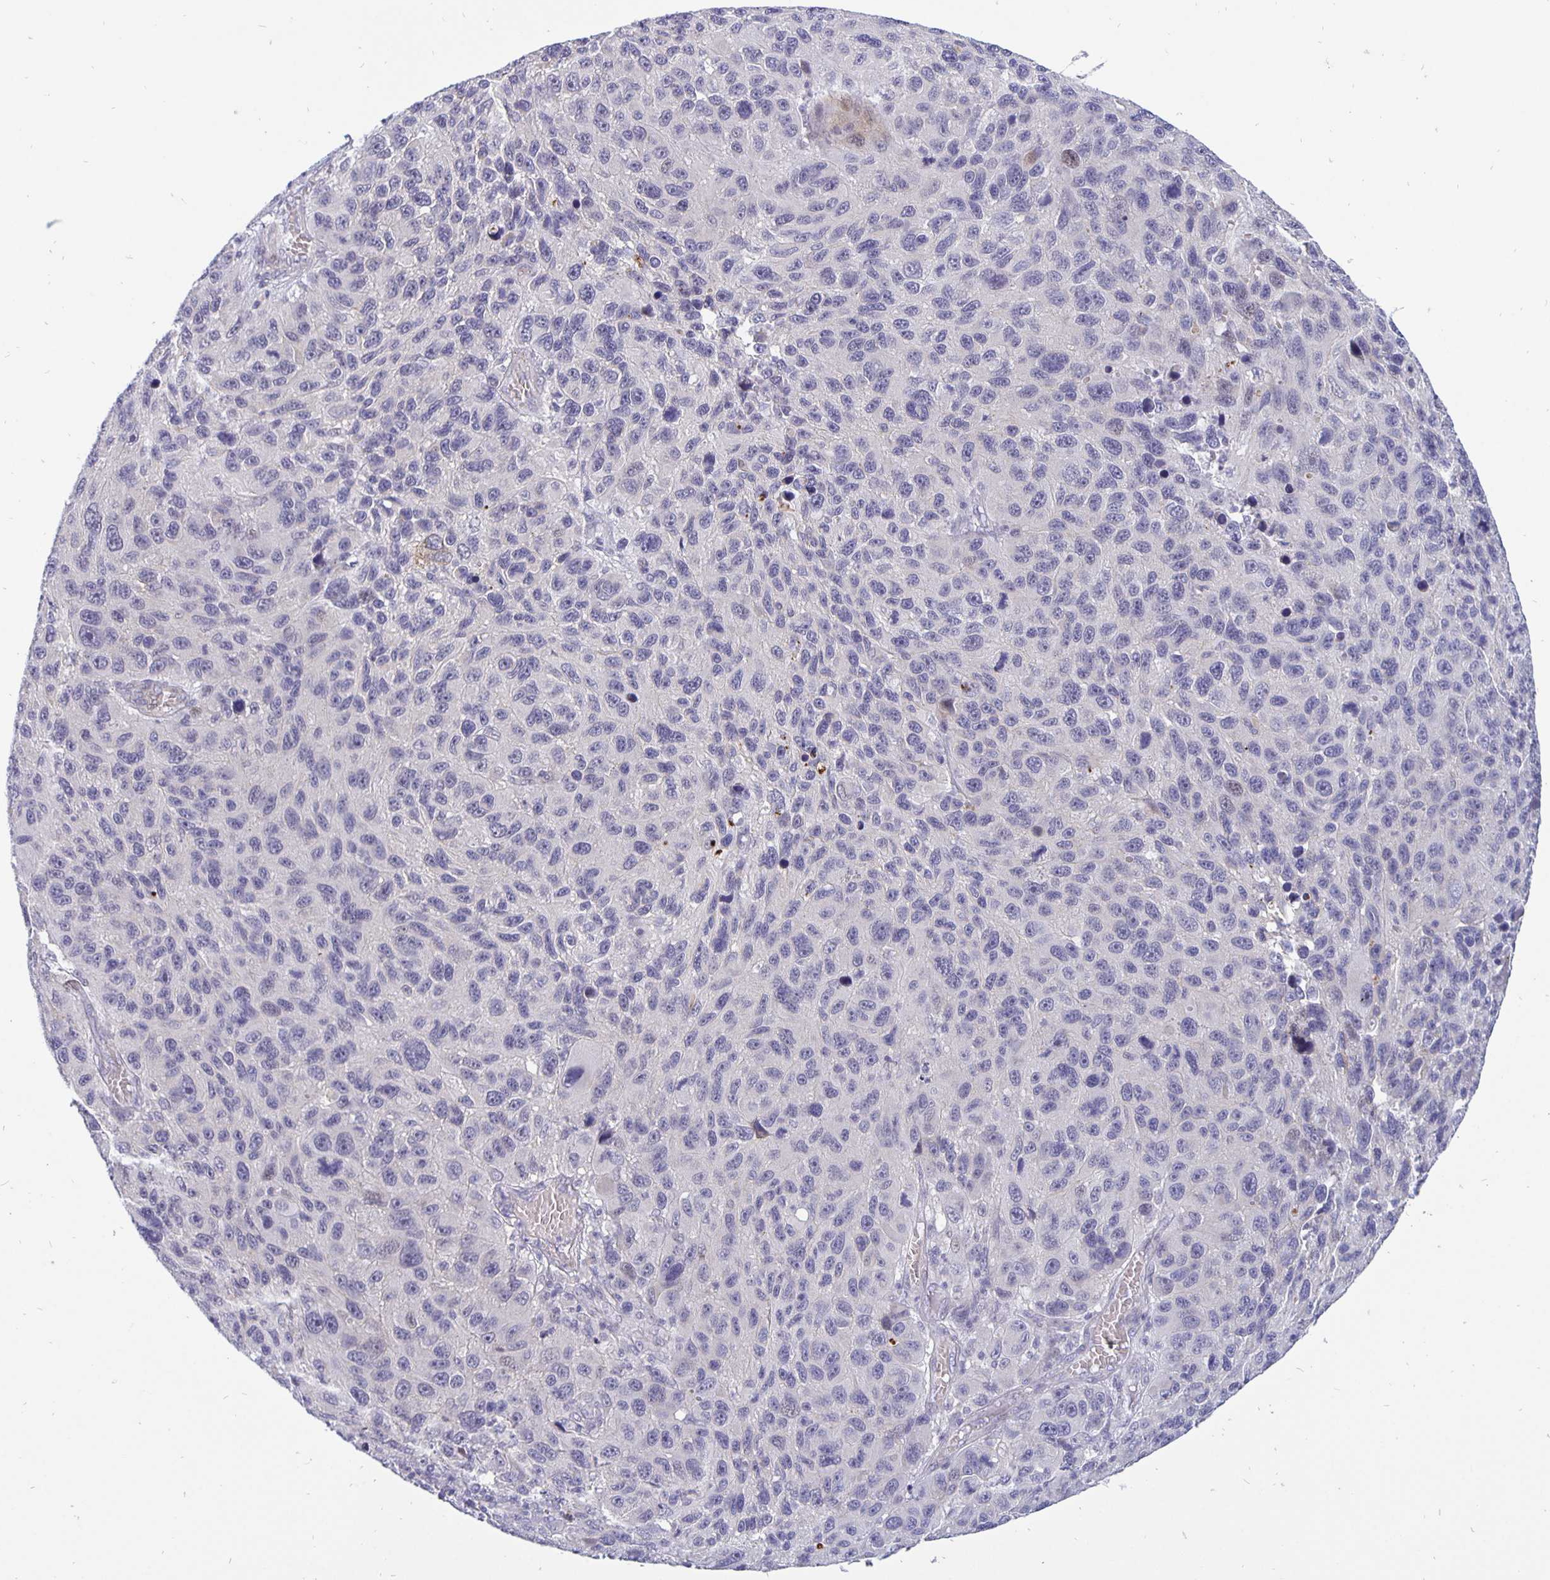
{"staining": {"intensity": "negative", "quantity": "none", "location": "none"}, "tissue": "melanoma", "cell_type": "Tumor cells", "image_type": "cancer", "snomed": [{"axis": "morphology", "description": "Malignant melanoma, NOS"}, {"axis": "topography", "description": "Skin"}], "caption": "Immunohistochemistry (IHC) image of neoplastic tissue: human melanoma stained with DAB (3,3'-diaminobenzidine) reveals no significant protein positivity in tumor cells.", "gene": "ERBB2", "patient": {"sex": "male", "age": 53}}